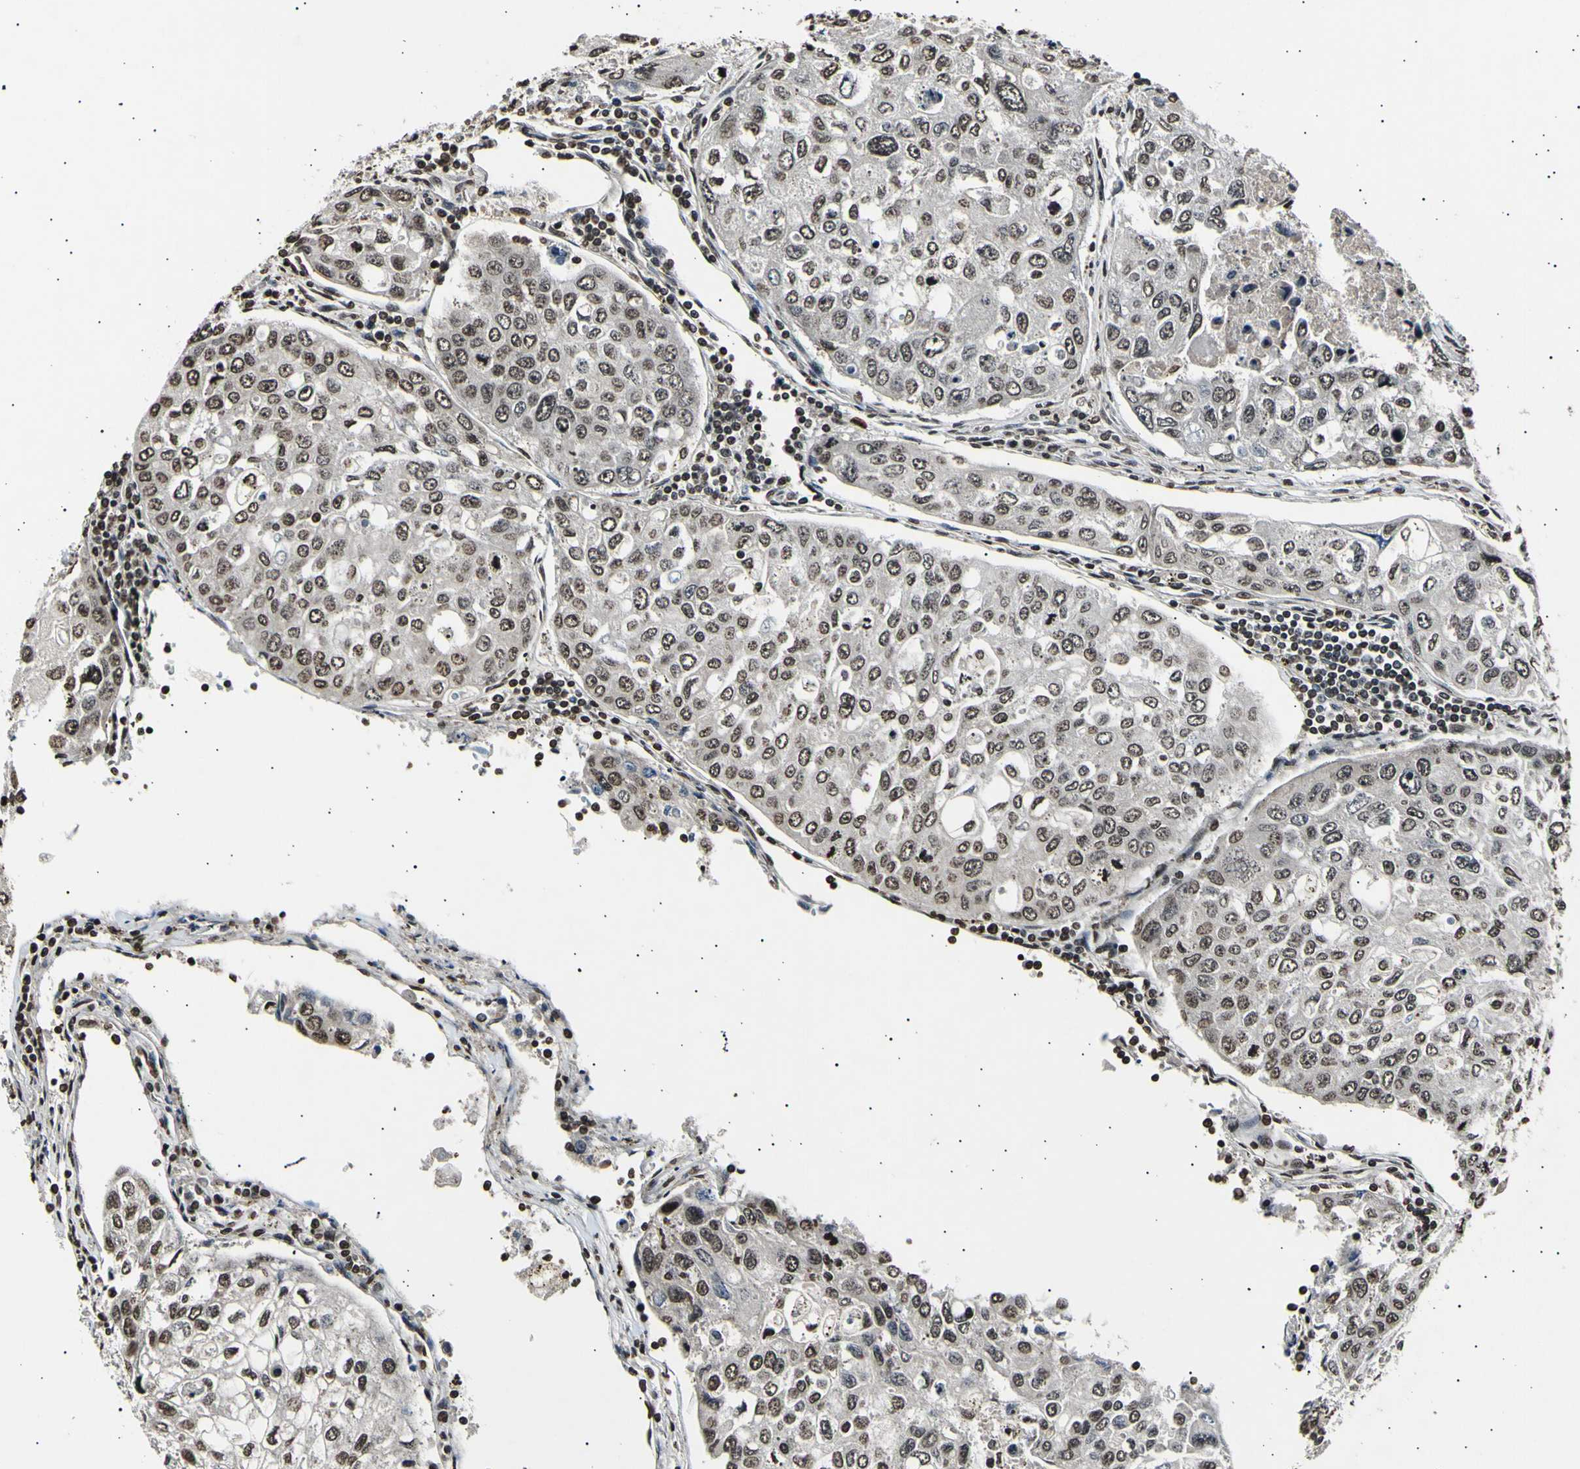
{"staining": {"intensity": "moderate", "quantity": ">75%", "location": "cytoplasmic/membranous,nuclear"}, "tissue": "urothelial cancer", "cell_type": "Tumor cells", "image_type": "cancer", "snomed": [{"axis": "morphology", "description": "Urothelial carcinoma, High grade"}, {"axis": "topography", "description": "Lymph node"}, {"axis": "topography", "description": "Urinary bladder"}], "caption": "Urothelial cancer stained with a protein marker displays moderate staining in tumor cells.", "gene": "ANAPC7", "patient": {"sex": "male", "age": 51}}